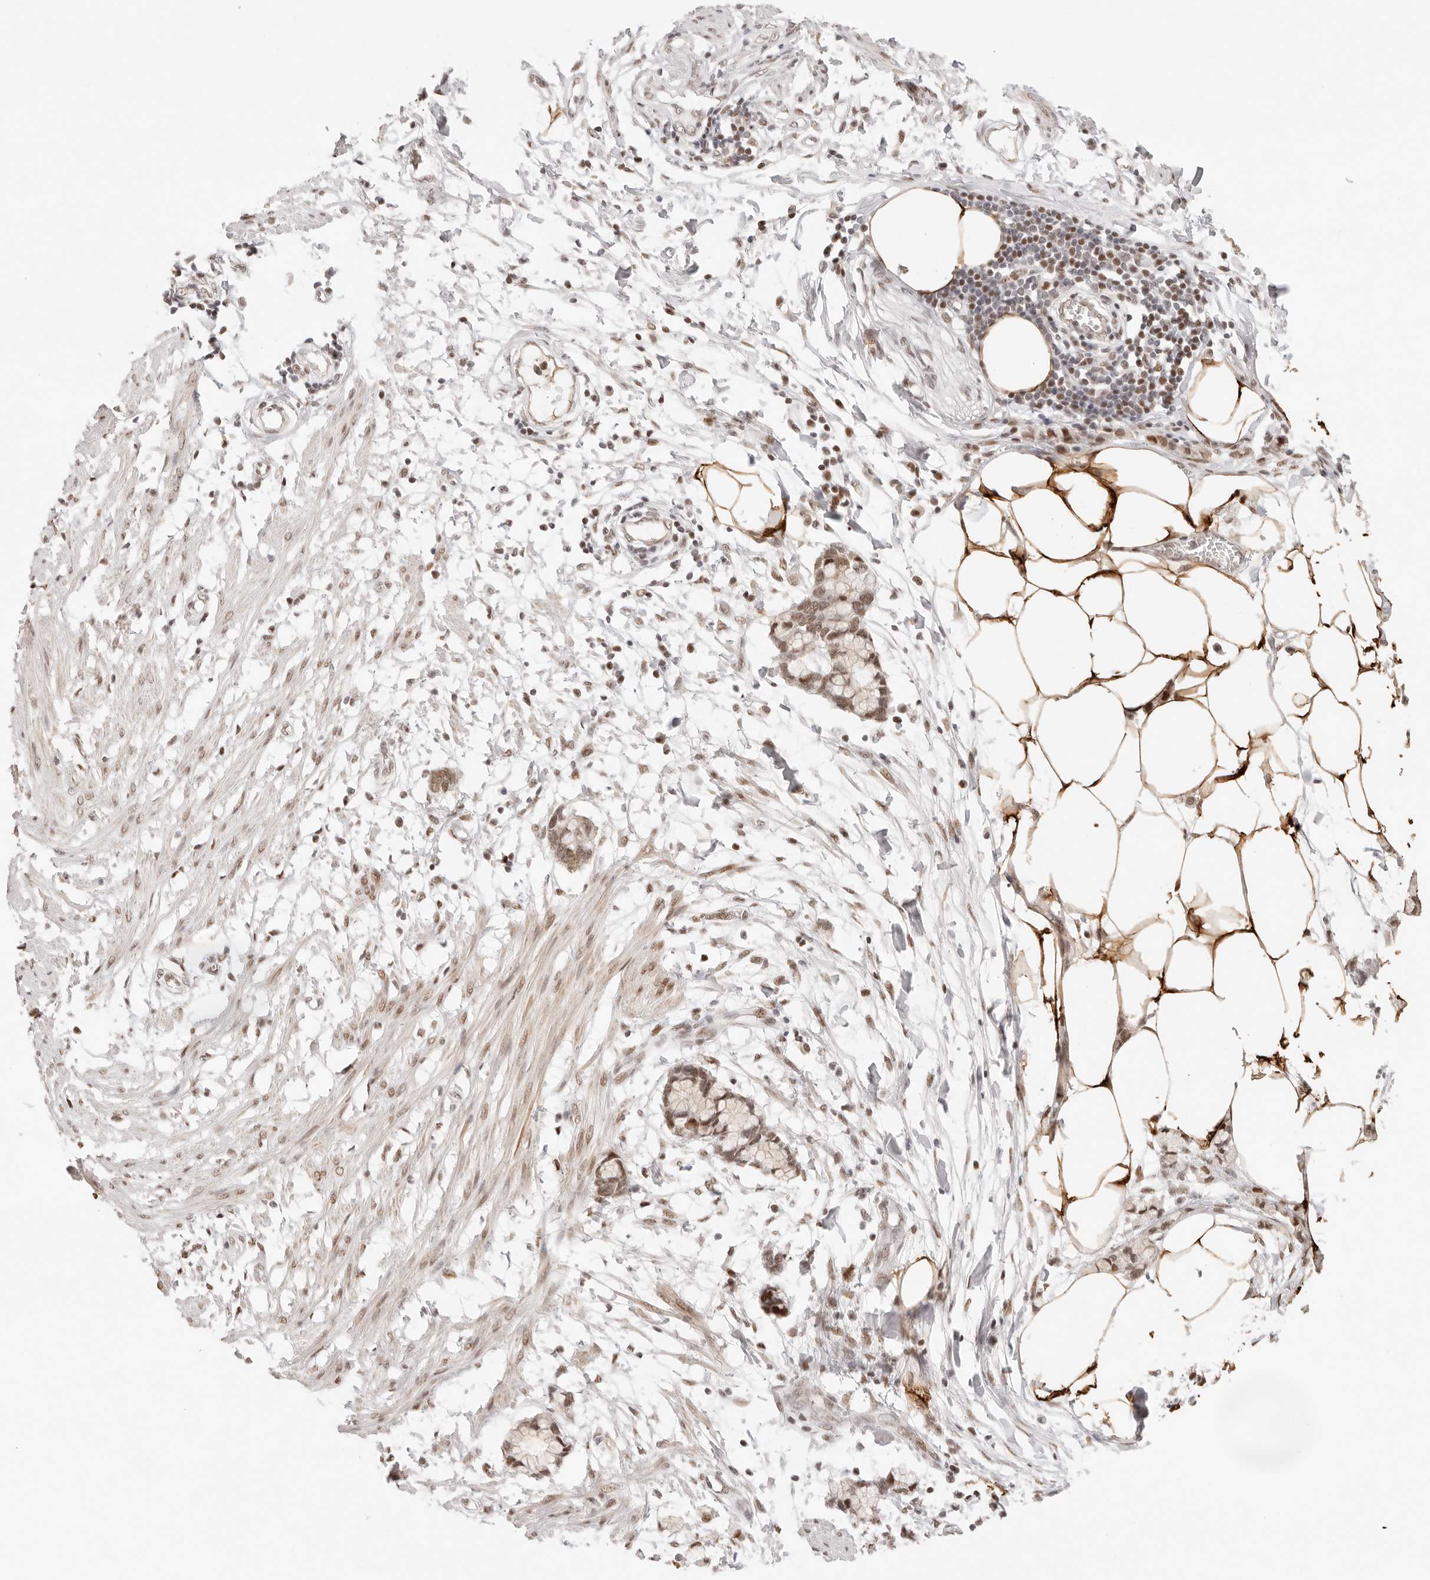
{"staining": {"intensity": "moderate", "quantity": "25%-75%", "location": "cytoplasmic/membranous,nuclear"}, "tissue": "smooth muscle", "cell_type": "Smooth muscle cells", "image_type": "normal", "snomed": [{"axis": "morphology", "description": "Normal tissue, NOS"}, {"axis": "morphology", "description": "Adenocarcinoma, NOS"}, {"axis": "topography", "description": "Smooth muscle"}, {"axis": "topography", "description": "Colon"}], "caption": "Brown immunohistochemical staining in benign smooth muscle demonstrates moderate cytoplasmic/membranous,nuclear positivity in approximately 25%-75% of smooth muscle cells.", "gene": "HOXC5", "patient": {"sex": "male", "age": 14}}